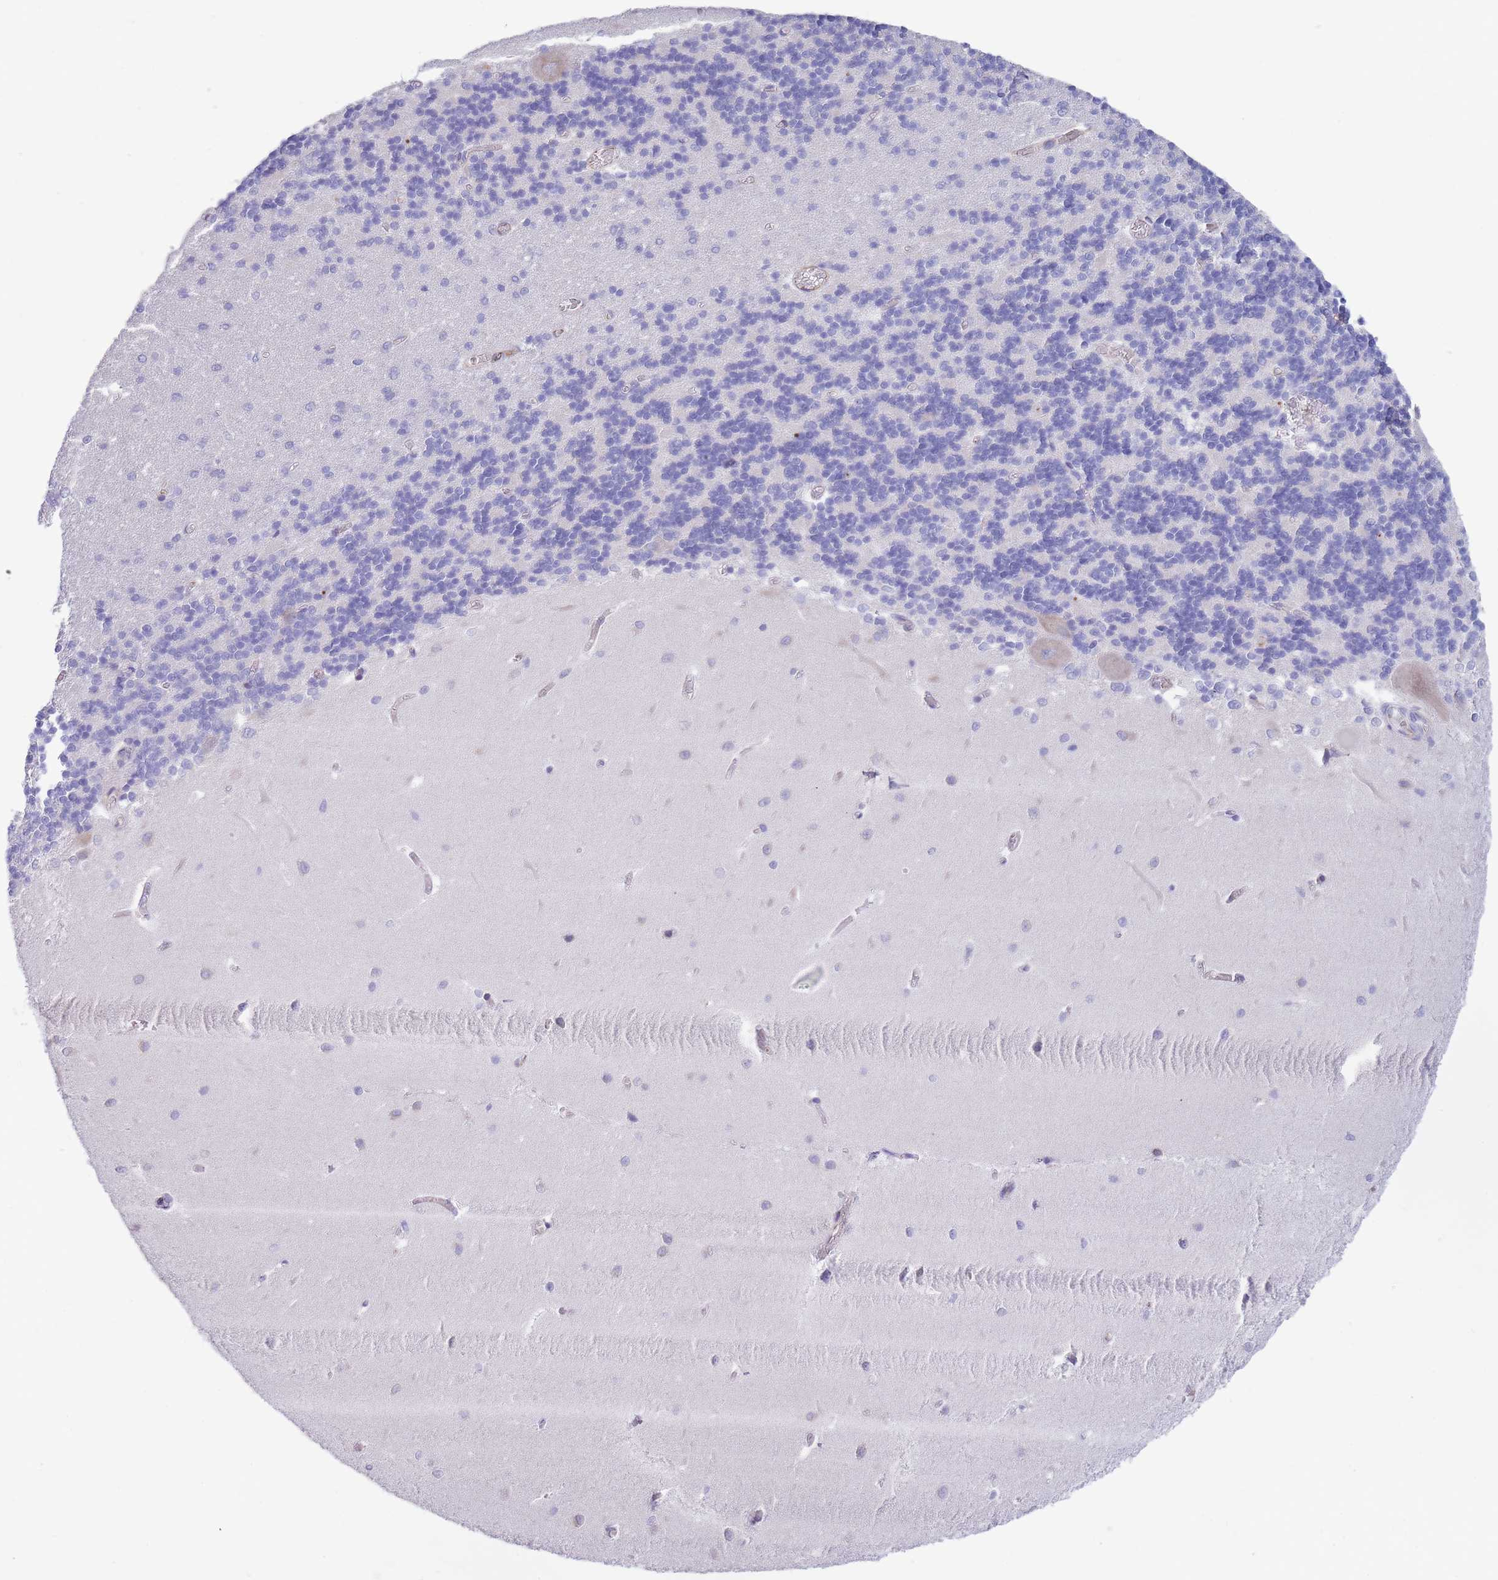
{"staining": {"intensity": "negative", "quantity": "none", "location": "none"}, "tissue": "cerebellum", "cell_type": "Cells in granular layer", "image_type": "normal", "snomed": [{"axis": "morphology", "description": "Normal tissue, NOS"}, {"axis": "topography", "description": "Cerebellum"}], "caption": "High magnification brightfield microscopy of normal cerebellum stained with DAB (3,3'-diaminobenzidine) (brown) and counterstained with hematoxylin (blue): cells in granular layer show no significant positivity. (Brightfield microscopy of DAB (3,3'-diaminobenzidine) IHC at high magnification).", "gene": "DET1", "patient": {"sex": "male", "age": 37}}